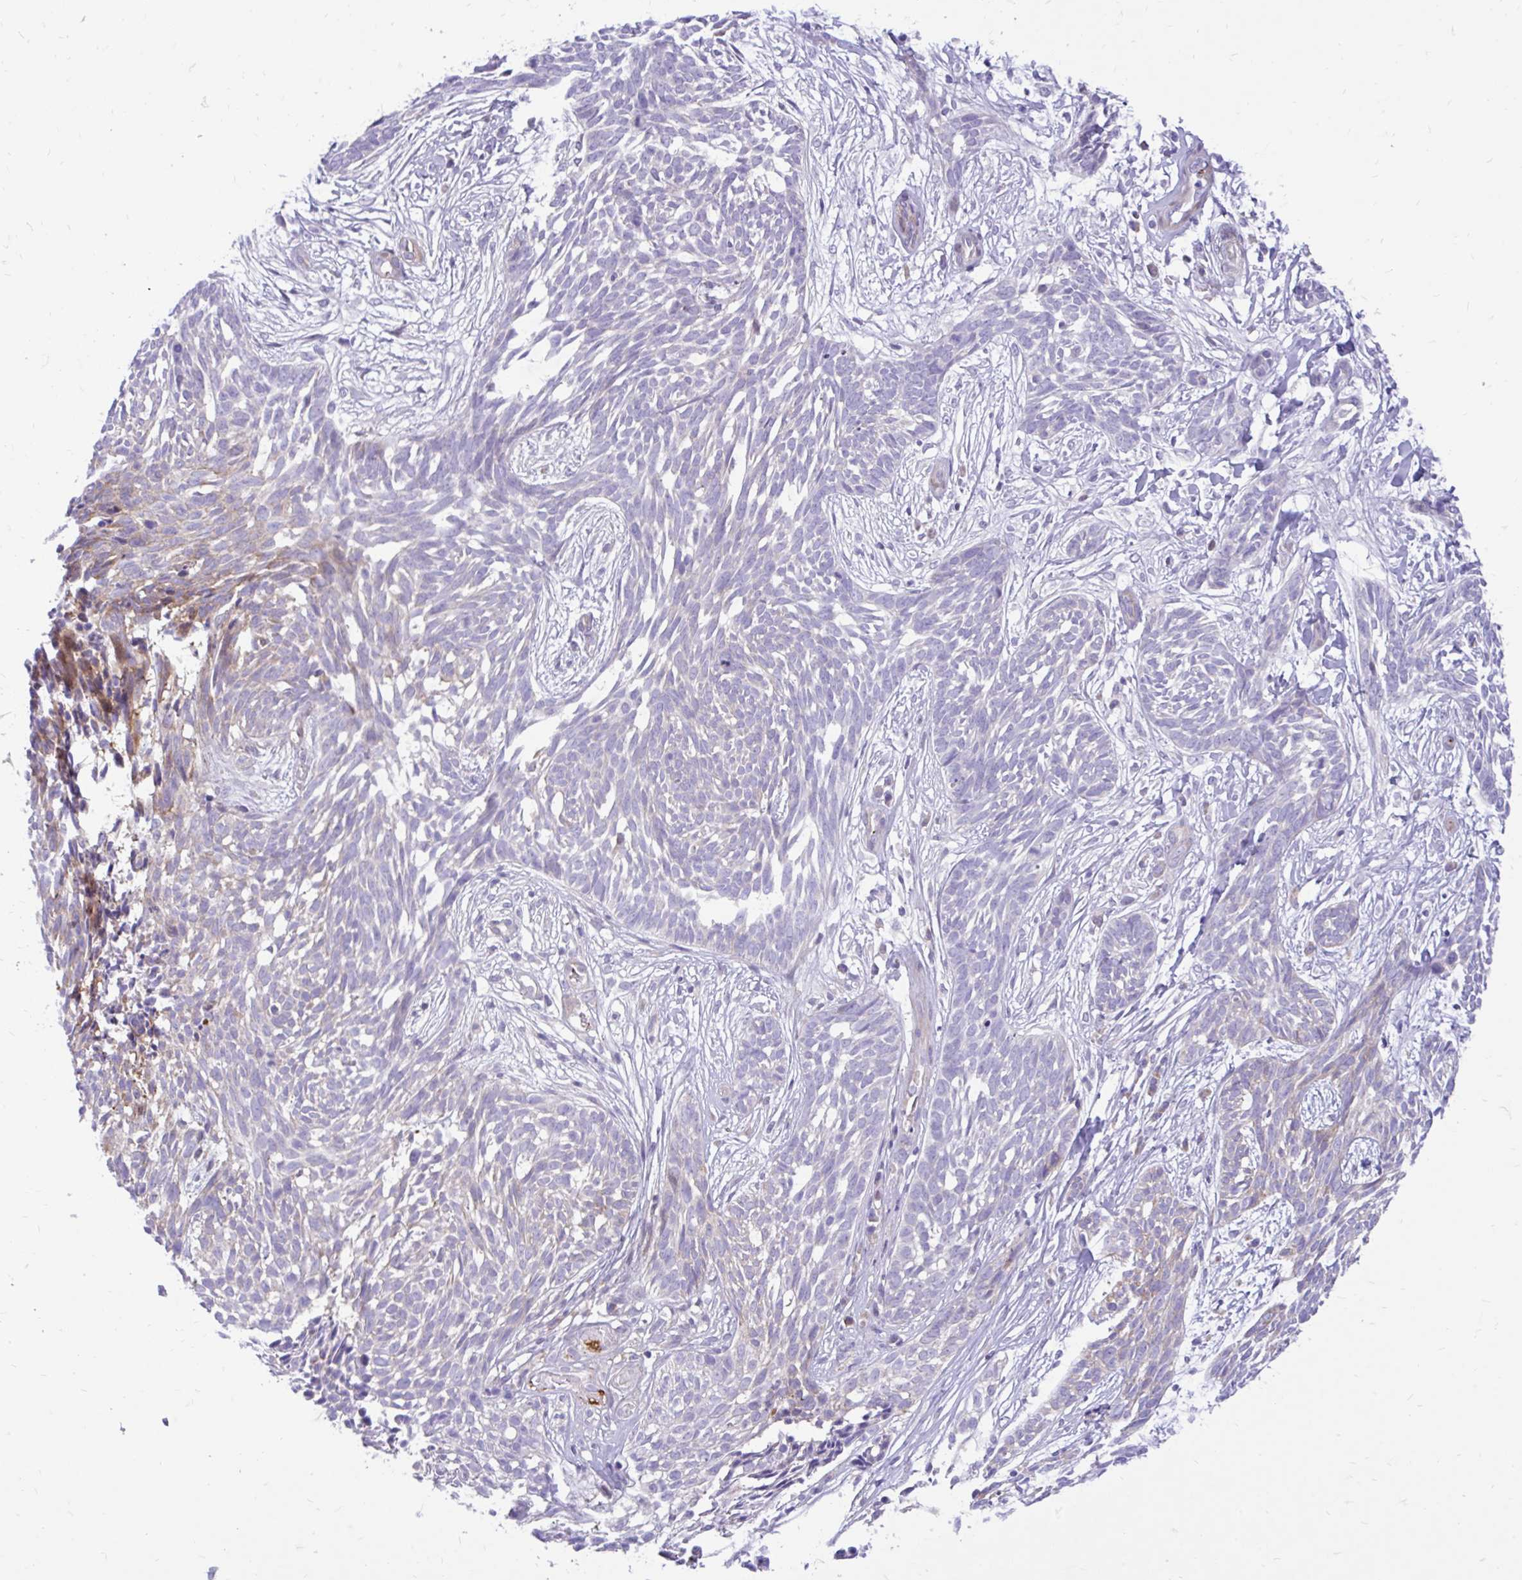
{"staining": {"intensity": "weak", "quantity": "<25%", "location": "cytoplasmic/membranous"}, "tissue": "skin cancer", "cell_type": "Tumor cells", "image_type": "cancer", "snomed": [{"axis": "morphology", "description": "Basal cell carcinoma"}, {"axis": "topography", "description": "Skin"}, {"axis": "topography", "description": "Skin, foot"}], "caption": "Histopathology image shows no significant protein staining in tumor cells of basal cell carcinoma (skin).", "gene": "ESPNL", "patient": {"sex": "female", "age": 86}}